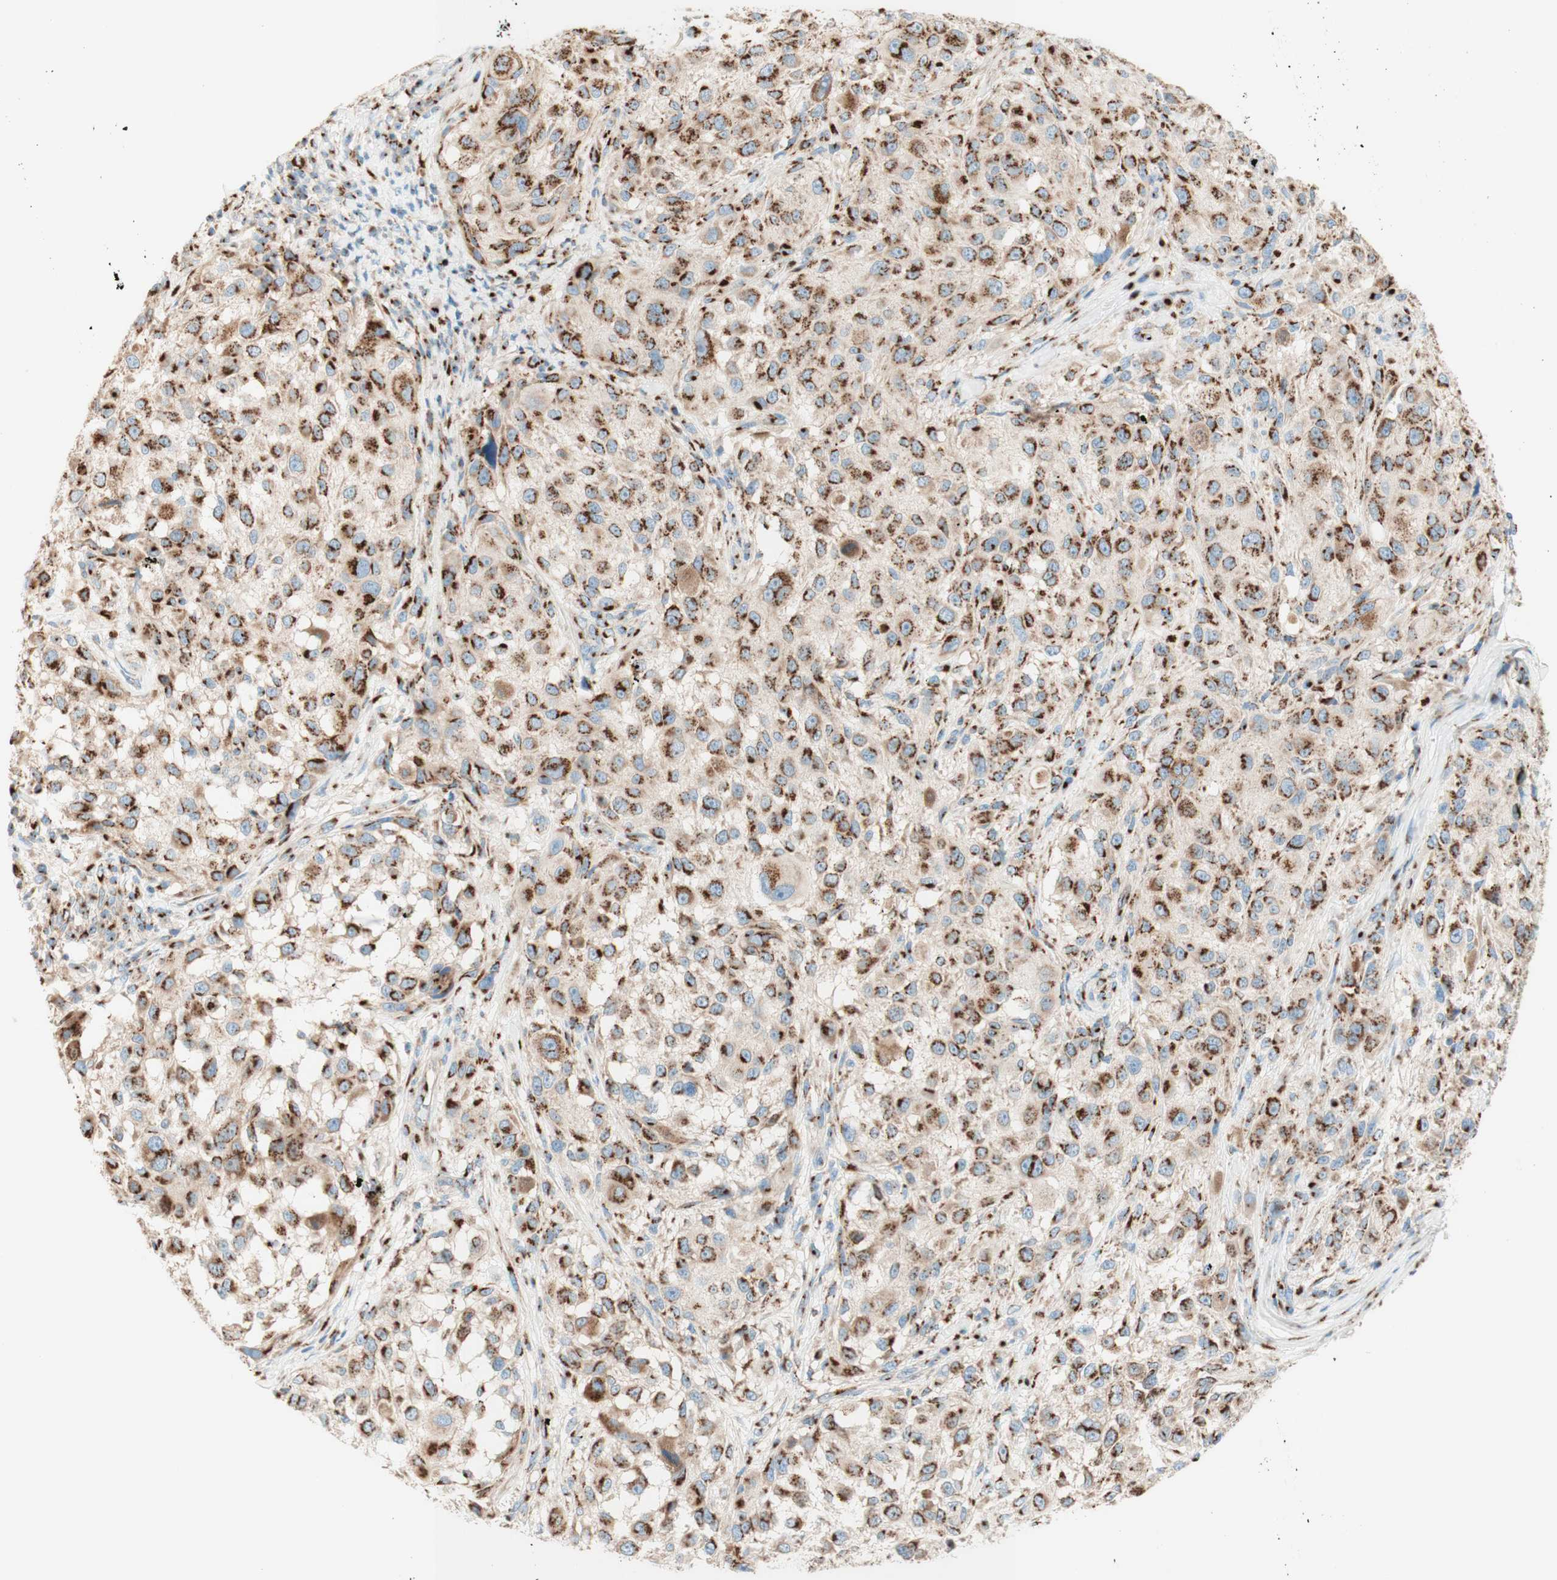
{"staining": {"intensity": "strong", "quantity": ">75%", "location": "cytoplasmic/membranous"}, "tissue": "melanoma", "cell_type": "Tumor cells", "image_type": "cancer", "snomed": [{"axis": "morphology", "description": "Necrosis, NOS"}, {"axis": "morphology", "description": "Malignant melanoma, NOS"}, {"axis": "topography", "description": "Skin"}], "caption": "A histopathology image of human melanoma stained for a protein reveals strong cytoplasmic/membranous brown staining in tumor cells. (Stains: DAB (3,3'-diaminobenzidine) in brown, nuclei in blue, Microscopy: brightfield microscopy at high magnification).", "gene": "GOLGB1", "patient": {"sex": "female", "age": 87}}